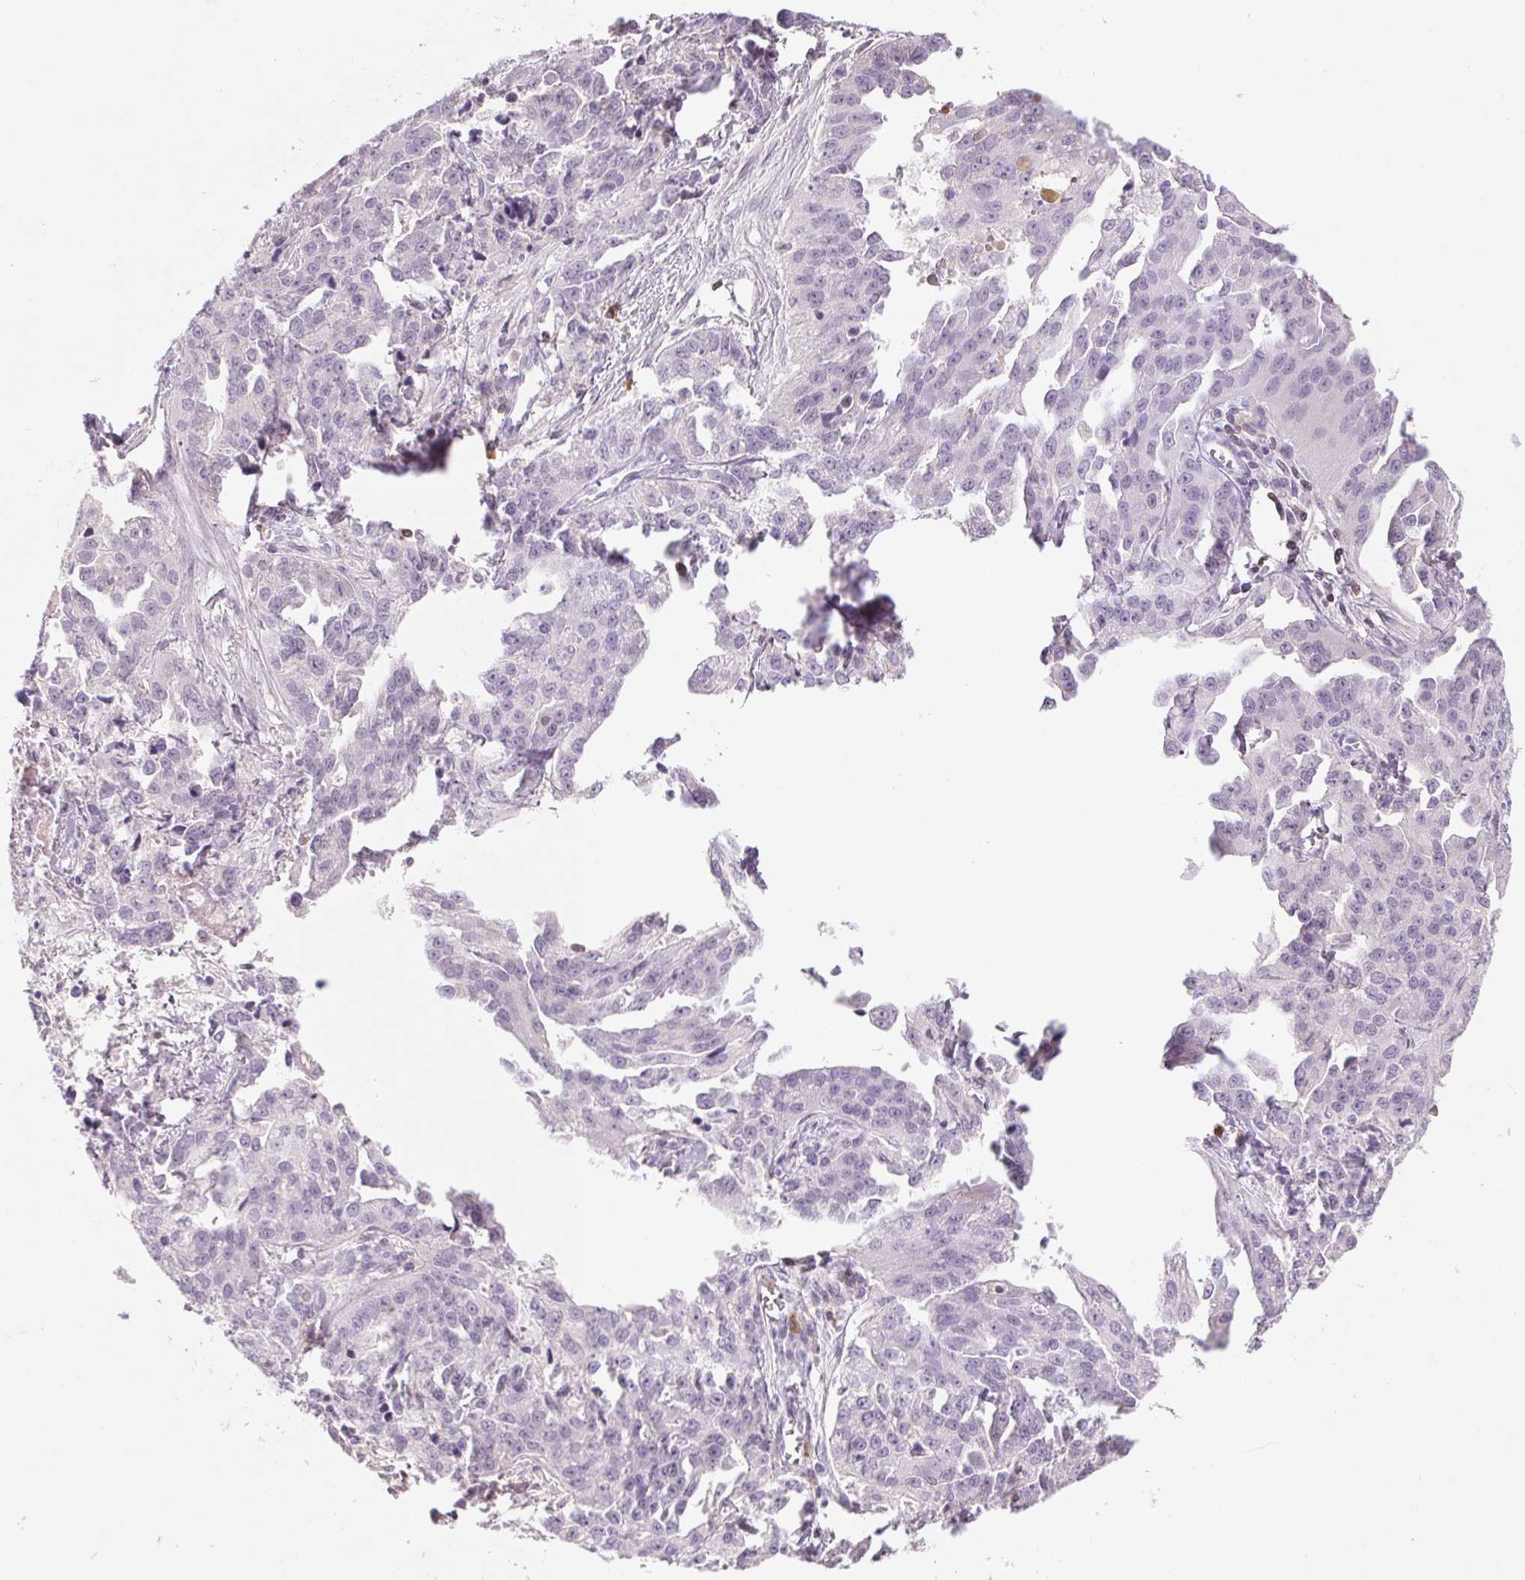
{"staining": {"intensity": "negative", "quantity": "none", "location": "none"}, "tissue": "ovarian cancer", "cell_type": "Tumor cells", "image_type": "cancer", "snomed": [{"axis": "morphology", "description": "Cystadenocarcinoma, serous, NOS"}, {"axis": "topography", "description": "Ovary"}], "caption": "Human ovarian cancer (serous cystadenocarcinoma) stained for a protein using IHC shows no staining in tumor cells.", "gene": "KIF26A", "patient": {"sex": "female", "age": 75}}